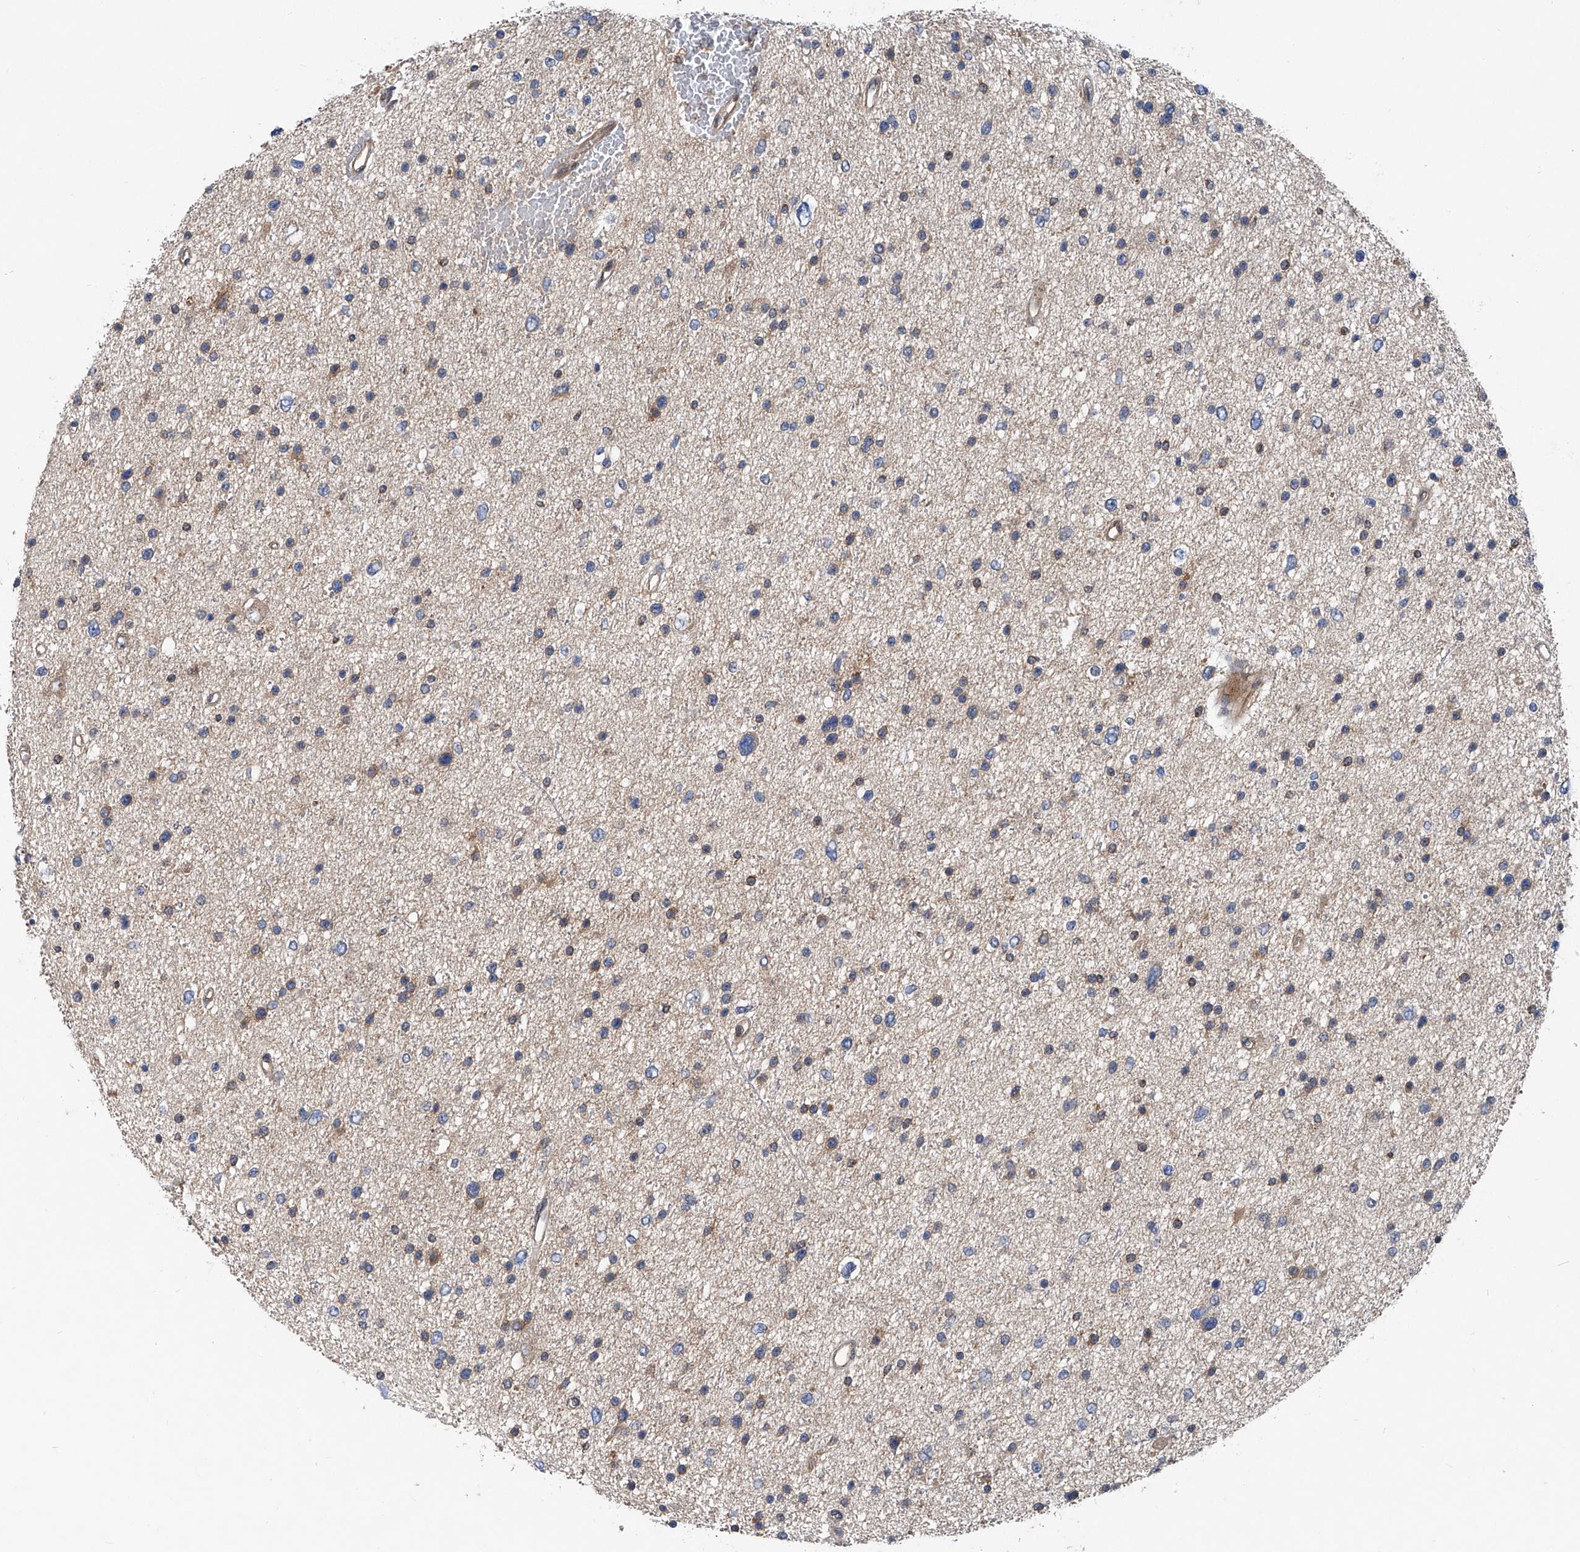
{"staining": {"intensity": "weak", "quantity": "<25%", "location": "cytoplasmic/membranous"}, "tissue": "glioma", "cell_type": "Tumor cells", "image_type": "cancer", "snomed": [{"axis": "morphology", "description": "Glioma, malignant, Low grade"}, {"axis": "topography", "description": "Brain"}], "caption": "The histopathology image demonstrates no significant positivity in tumor cells of glioma.", "gene": "TRIM38", "patient": {"sex": "female", "age": 37}}